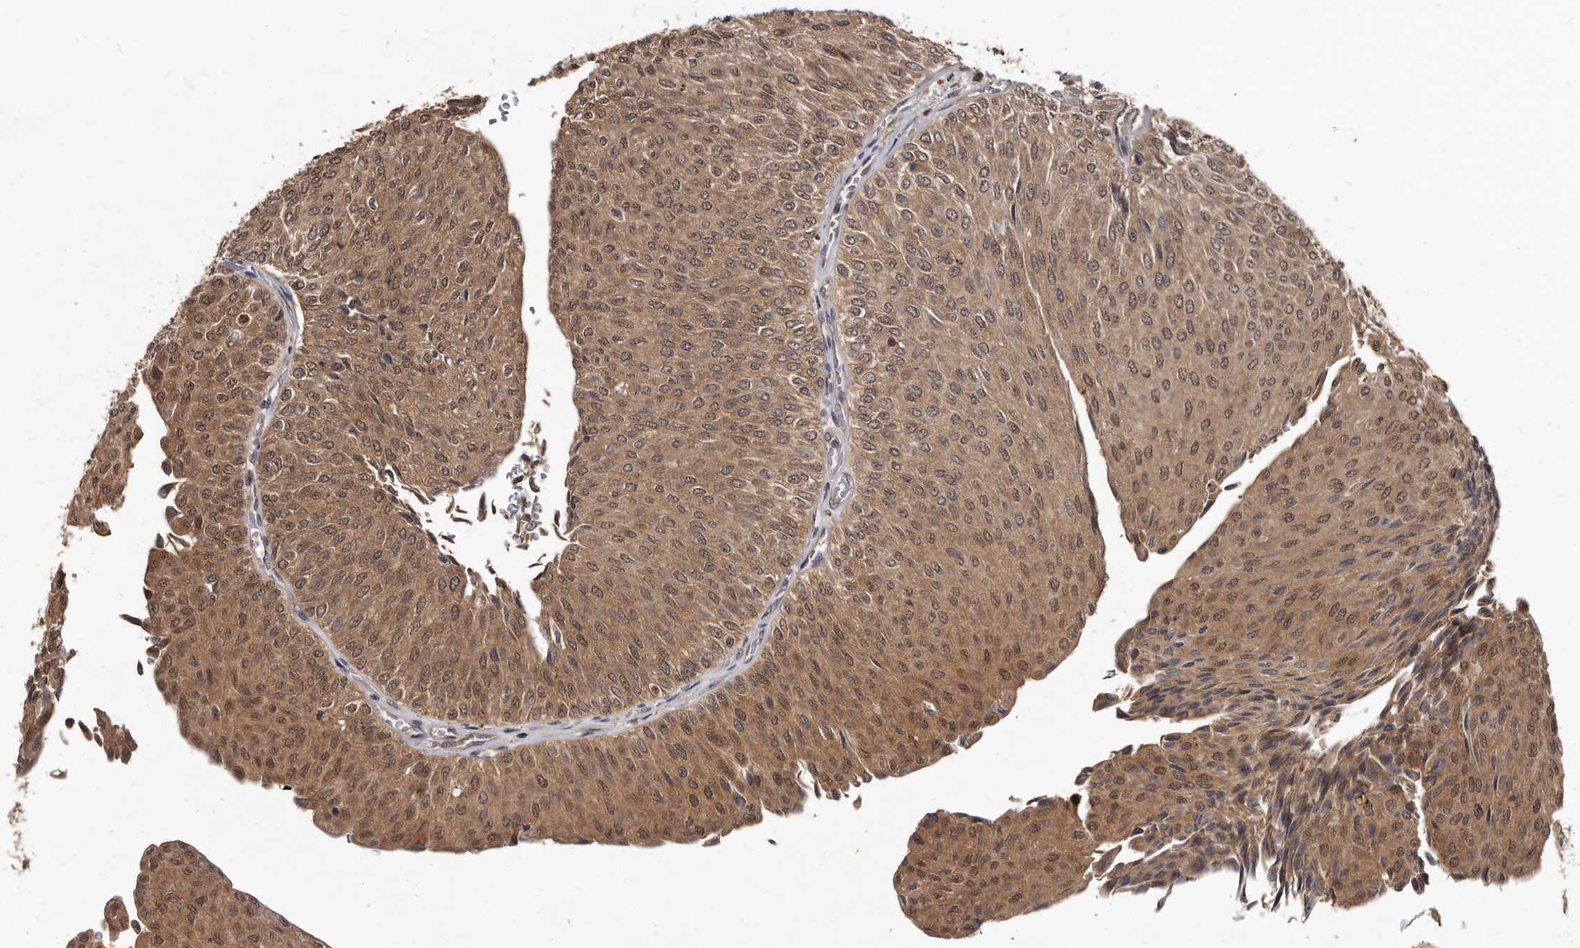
{"staining": {"intensity": "moderate", "quantity": ">75%", "location": "cytoplasmic/membranous"}, "tissue": "urothelial cancer", "cell_type": "Tumor cells", "image_type": "cancer", "snomed": [{"axis": "morphology", "description": "Urothelial carcinoma, Low grade"}, {"axis": "topography", "description": "Urinary bladder"}], "caption": "Low-grade urothelial carcinoma was stained to show a protein in brown. There is medium levels of moderate cytoplasmic/membranous positivity in approximately >75% of tumor cells. Nuclei are stained in blue.", "gene": "PMVK", "patient": {"sex": "male", "age": 78}}